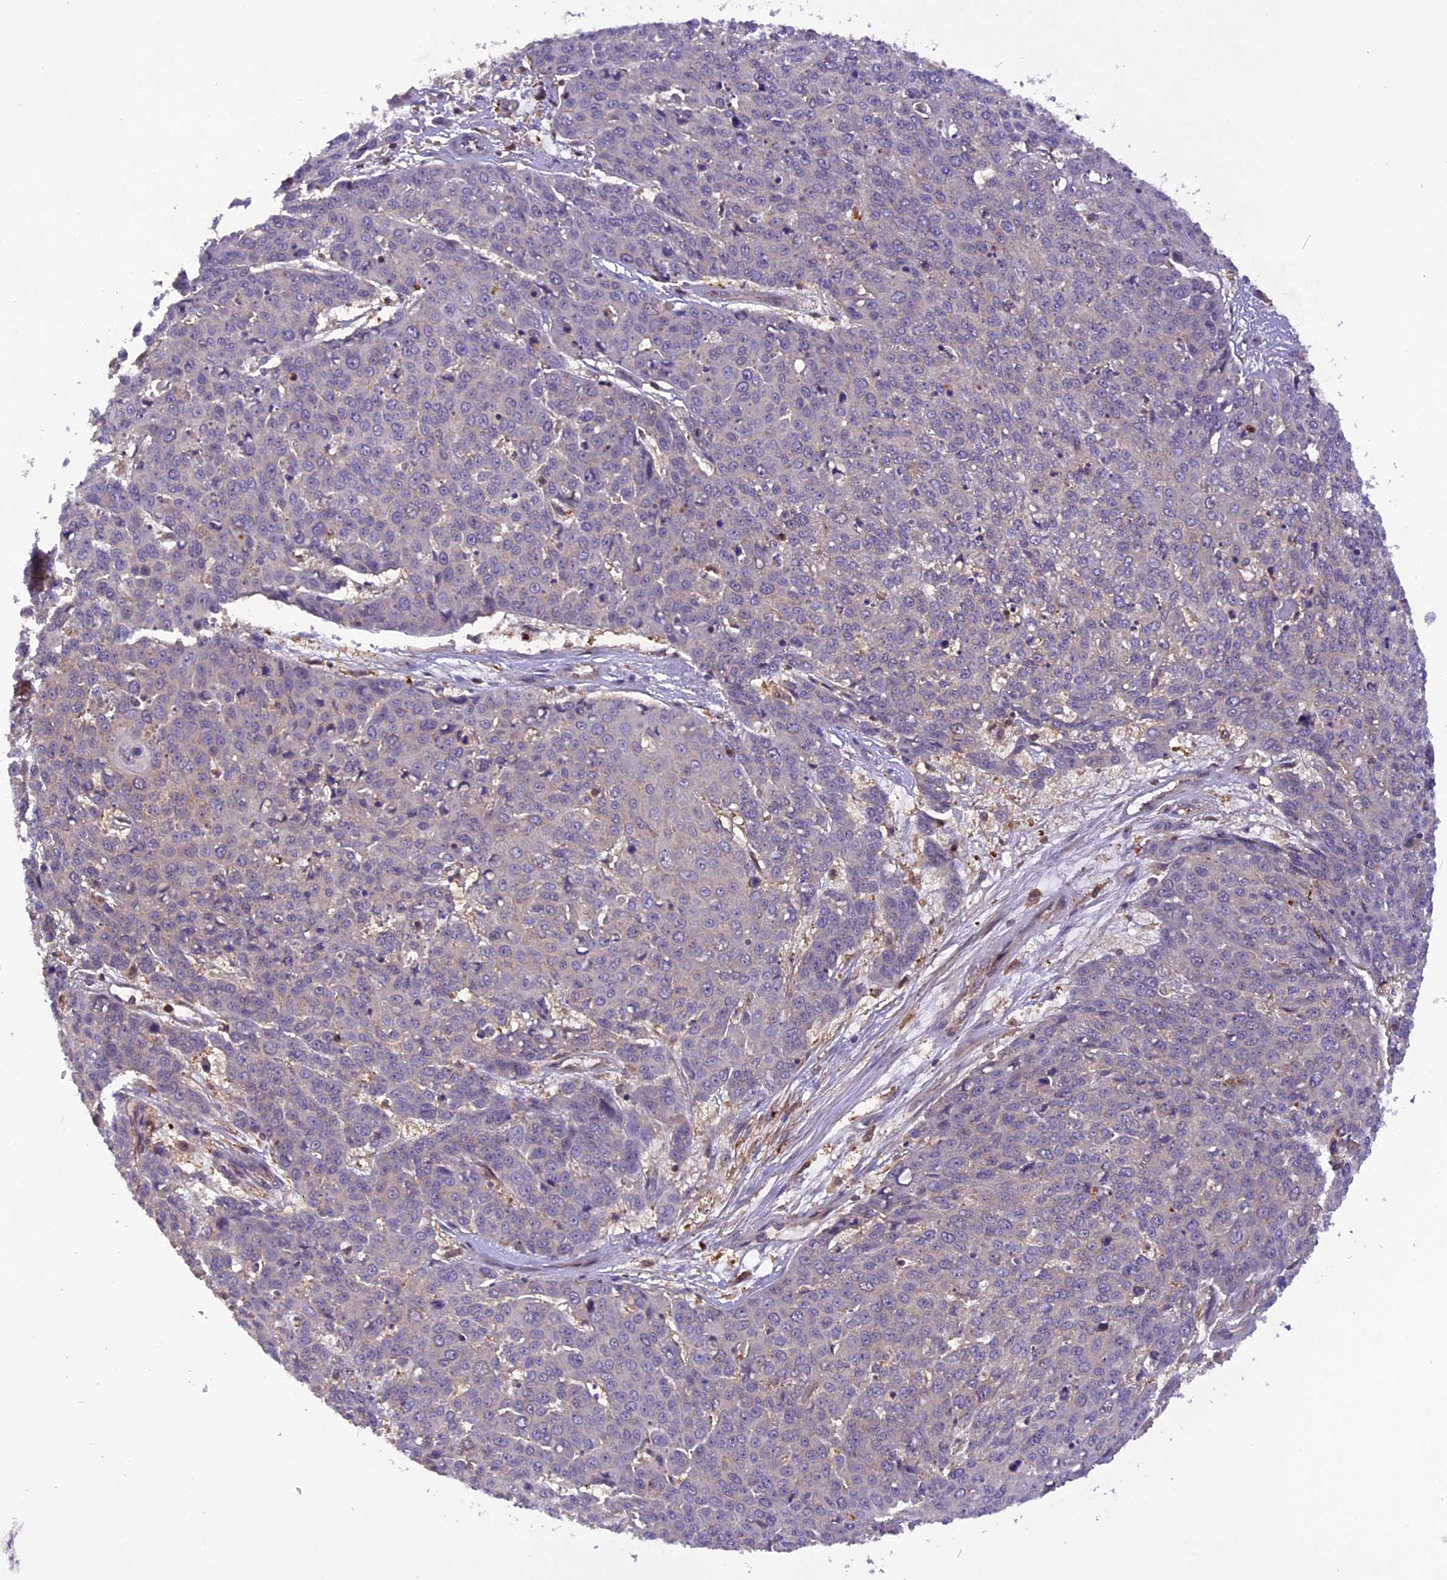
{"staining": {"intensity": "negative", "quantity": "none", "location": "none"}, "tissue": "skin cancer", "cell_type": "Tumor cells", "image_type": "cancer", "snomed": [{"axis": "morphology", "description": "Squamous cell carcinoma, NOS"}, {"axis": "topography", "description": "Skin"}], "caption": "High magnification brightfield microscopy of skin cancer (squamous cell carcinoma) stained with DAB (brown) and counterstained with hematoxylin (blue): tumor cells show no significant staining.", "gene": "STOML1", "patient": {"sex": "male", "age": 71}}